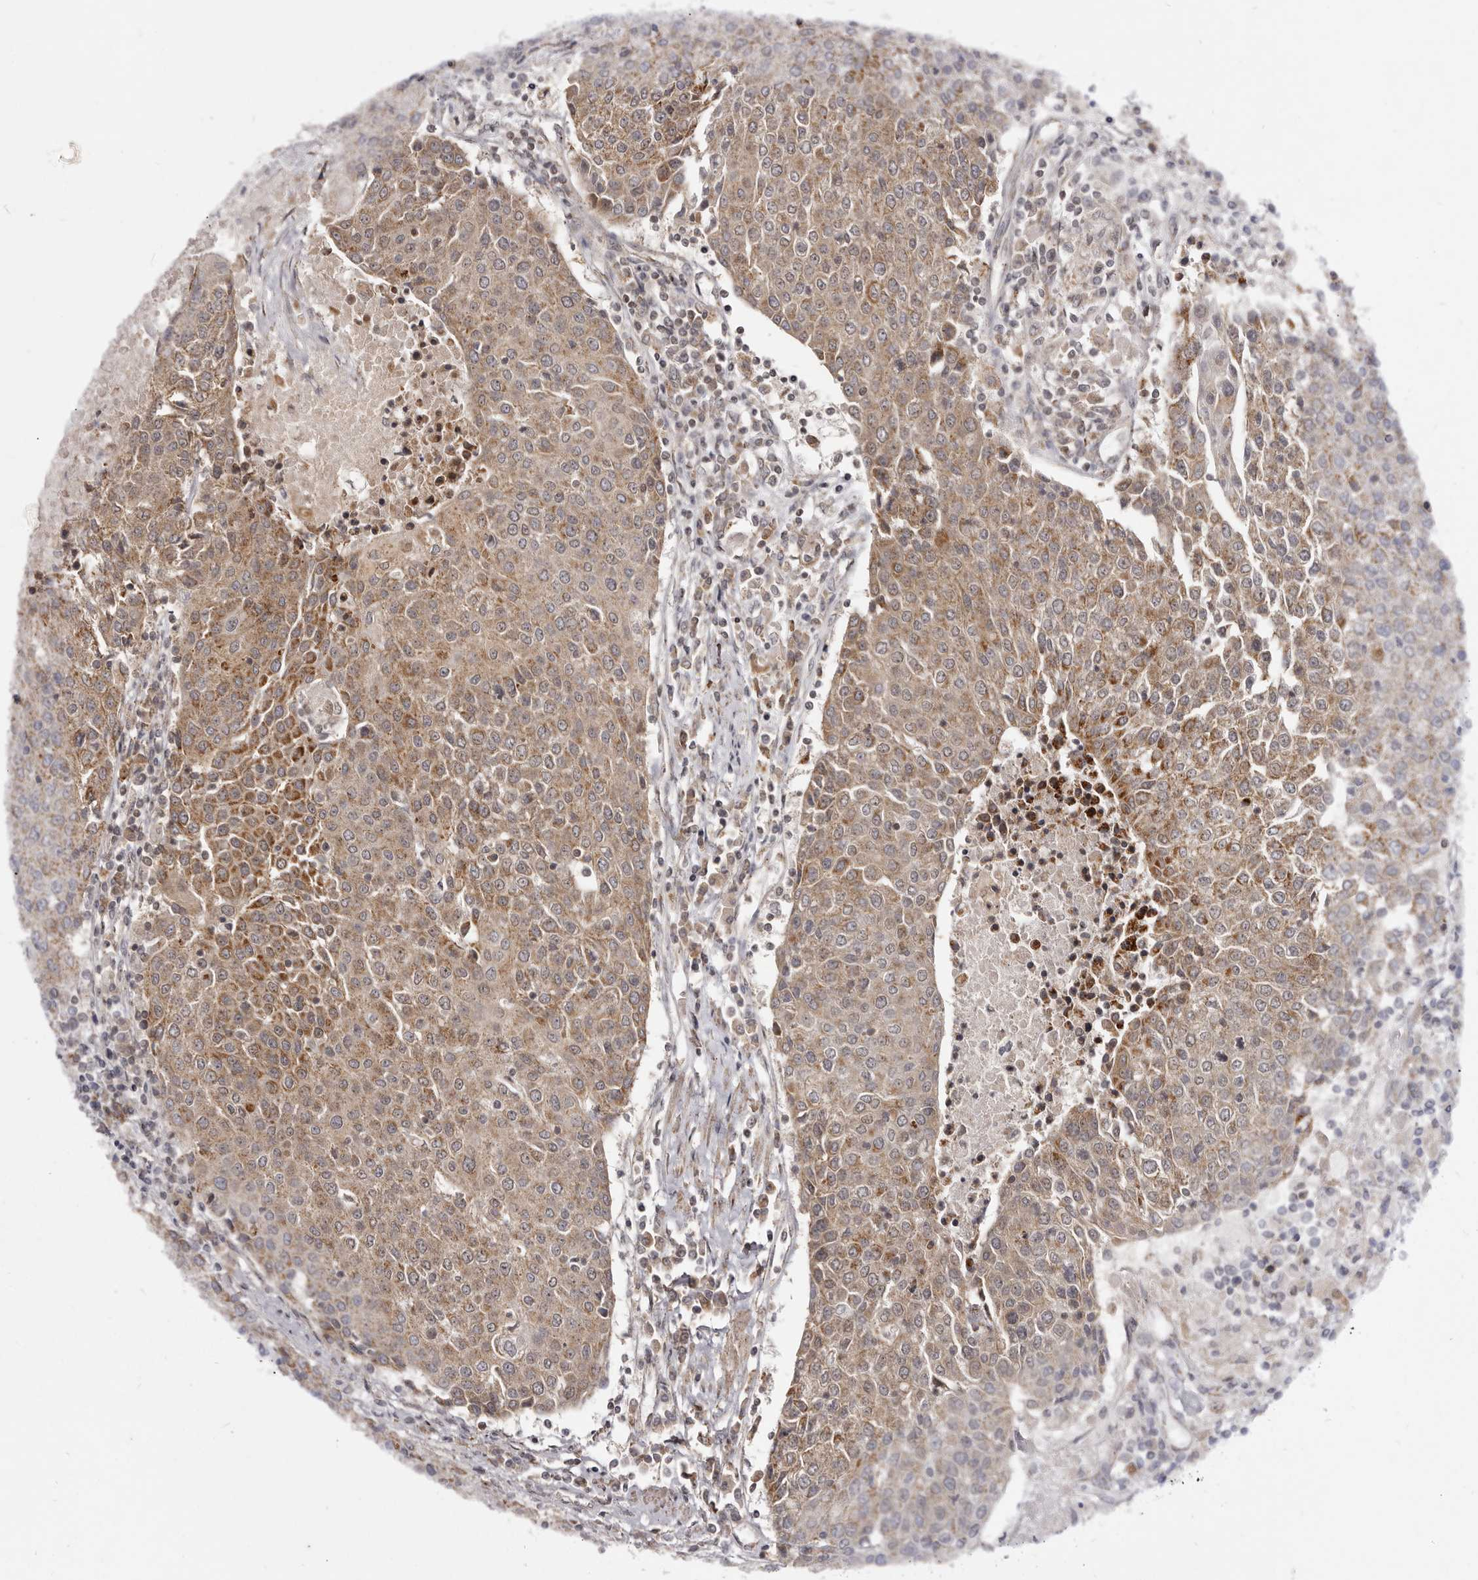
{"staining": {"intensity": "moderate", "quantity": ">75%", "location": "cytoplasmic/membranous"}, "tissue": "urothelial cancer", "cell_type": "Tumor cells", "image_type": "cancer", "snomed": [{"axis": "morphology", "description": "Urothelial carcinoma, High grade"}, {"axis": "topography", "description": "Urinary bladder"}], "caption": "Urothelial cancer was stained to show a protein in brown. There is medium levels of moderate cytoplasmic/membranous positivity in about >75% of tumor cells. The staining was performed using DAB (3,3'-diaminobenzidine), with brown indicating positive protein expression. Nuclei are stained blue with hematoxylin.", "gene": "THUMPD1", "patient": {"sex": "female", "age": 85}}